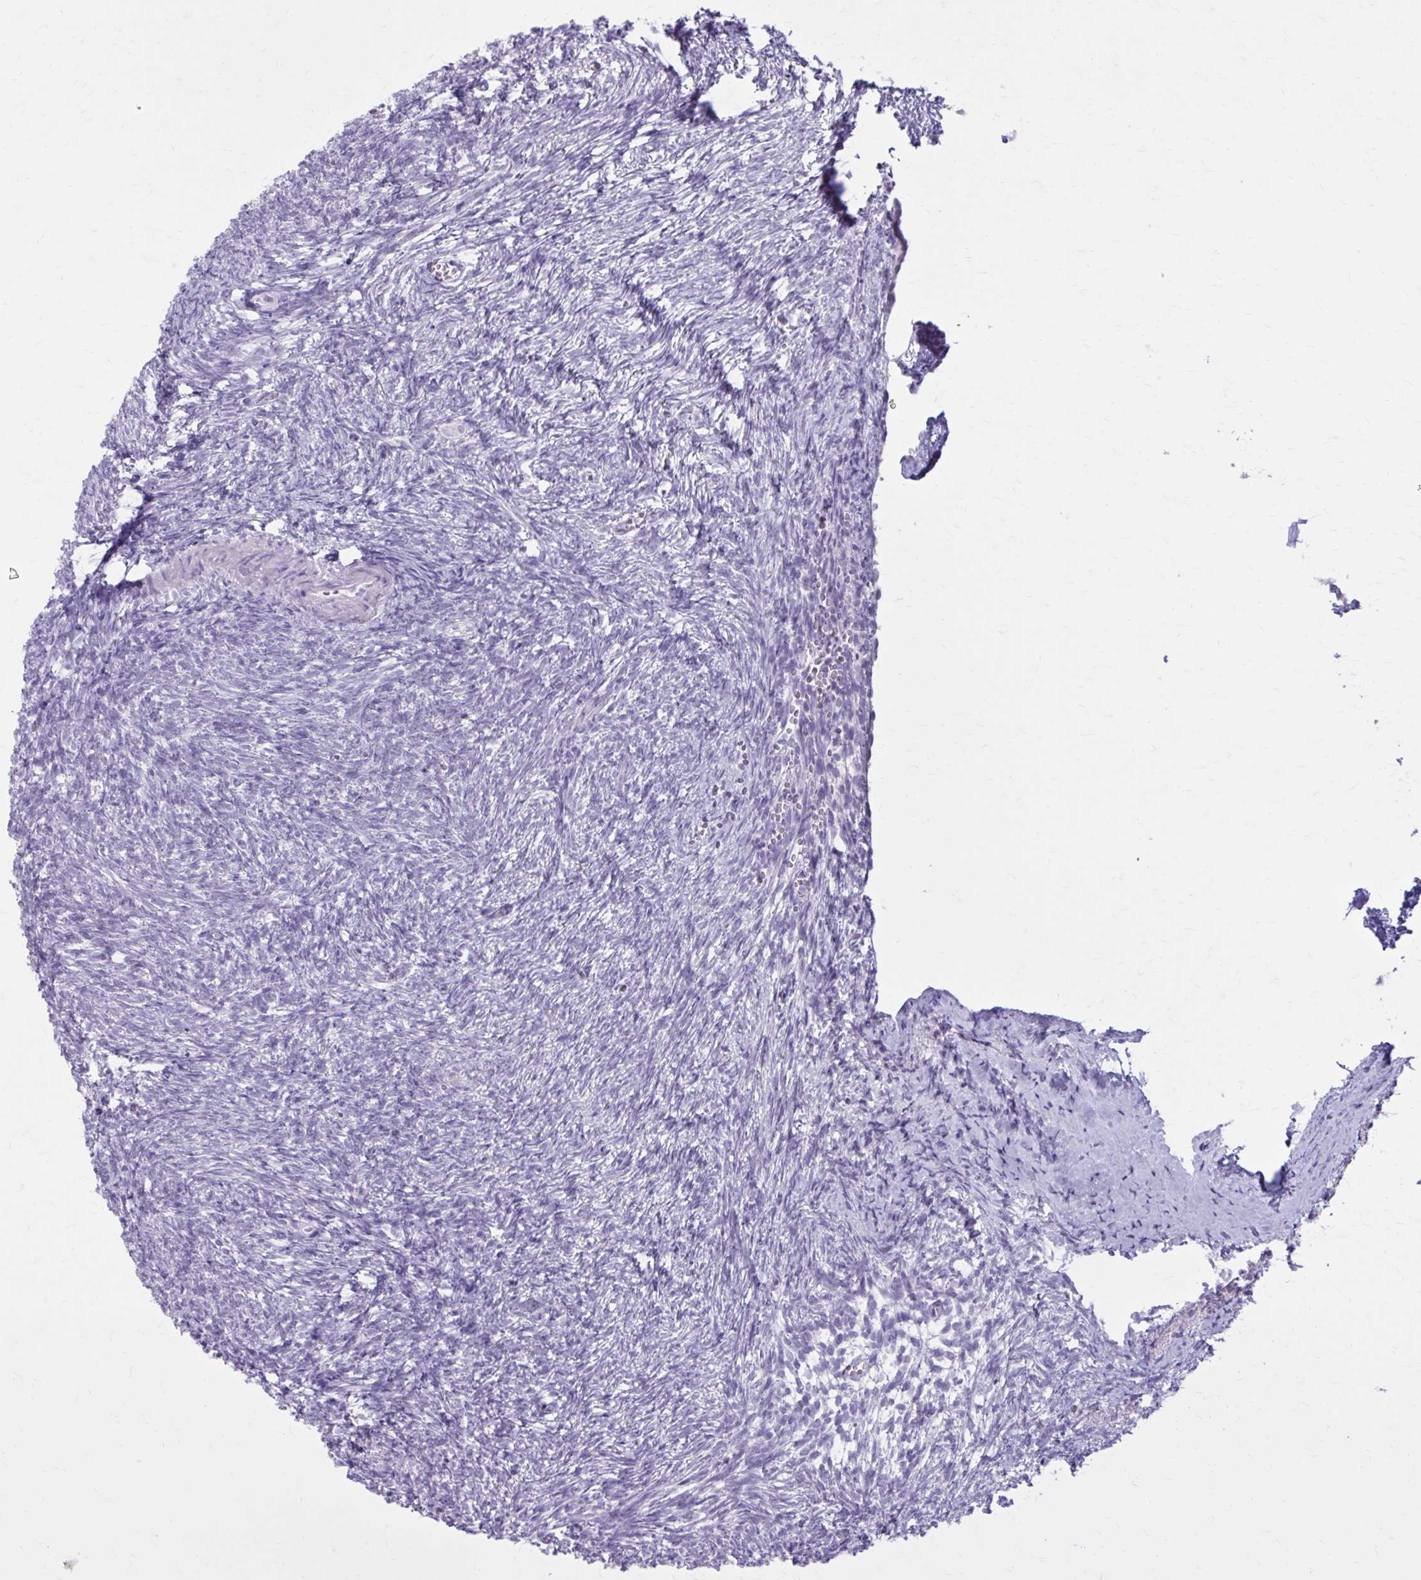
{"staining": {"intensity": "negative", "quantity": "none", "location": "none"}, "tissue": "ovary", "cell_type": "Ovarian stroma cells", "image_type": "normal", "snomed": [{"axis": "morphology", "description": "Normal tissue, NOS"}, {"axis": "topography", "description": "Ovary"}], "caption": "Immunohistochemistry photomicrograph of benign ovary: ovary stained with DAB shows no significant protein staining in ovarian stroma cells.", "gene": "OR4B1", "patient": {"sex": "female", "age": 41}}